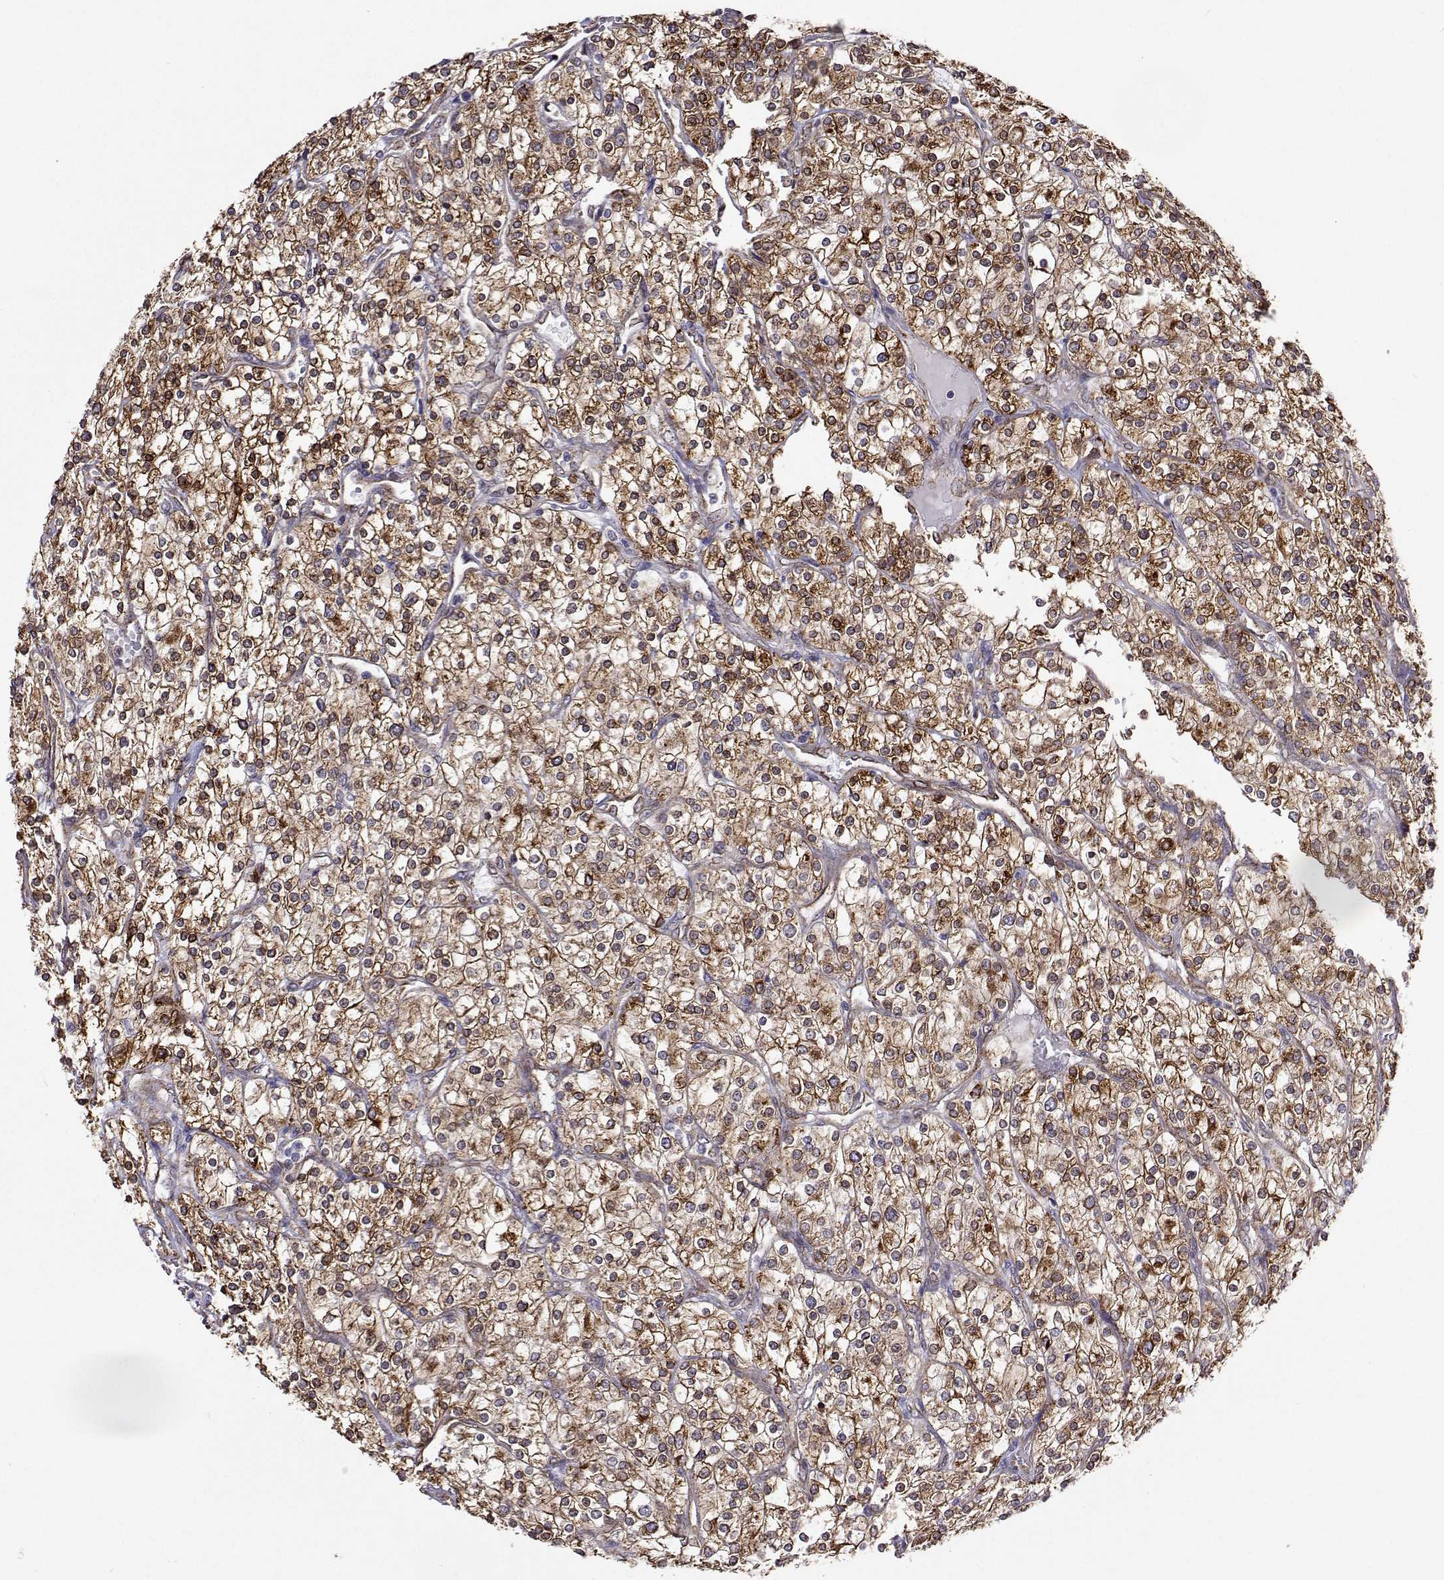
{"staining": {"intensity": "moderate", "quantity": ">75%", "location": "cytoplasmic/membranous,nuclear"}, "tissue": "renal cancer", "cell_type": "Tumor cells", "image_type": "cancer", "snomed": [{"axis": "morphology", "description": "Adenocarcinoma, NOS"}, {"axis": "topography", "description": "Kidney"}], "caption": "Tumor cells demonstrate medium levels of moderate cytoplasmic/membranous and nuclear expression in about >75% of cells in renal adenocarcinoma.", "gene": "PGRMC2", "patient": {"sex": "male", "age": 80}}